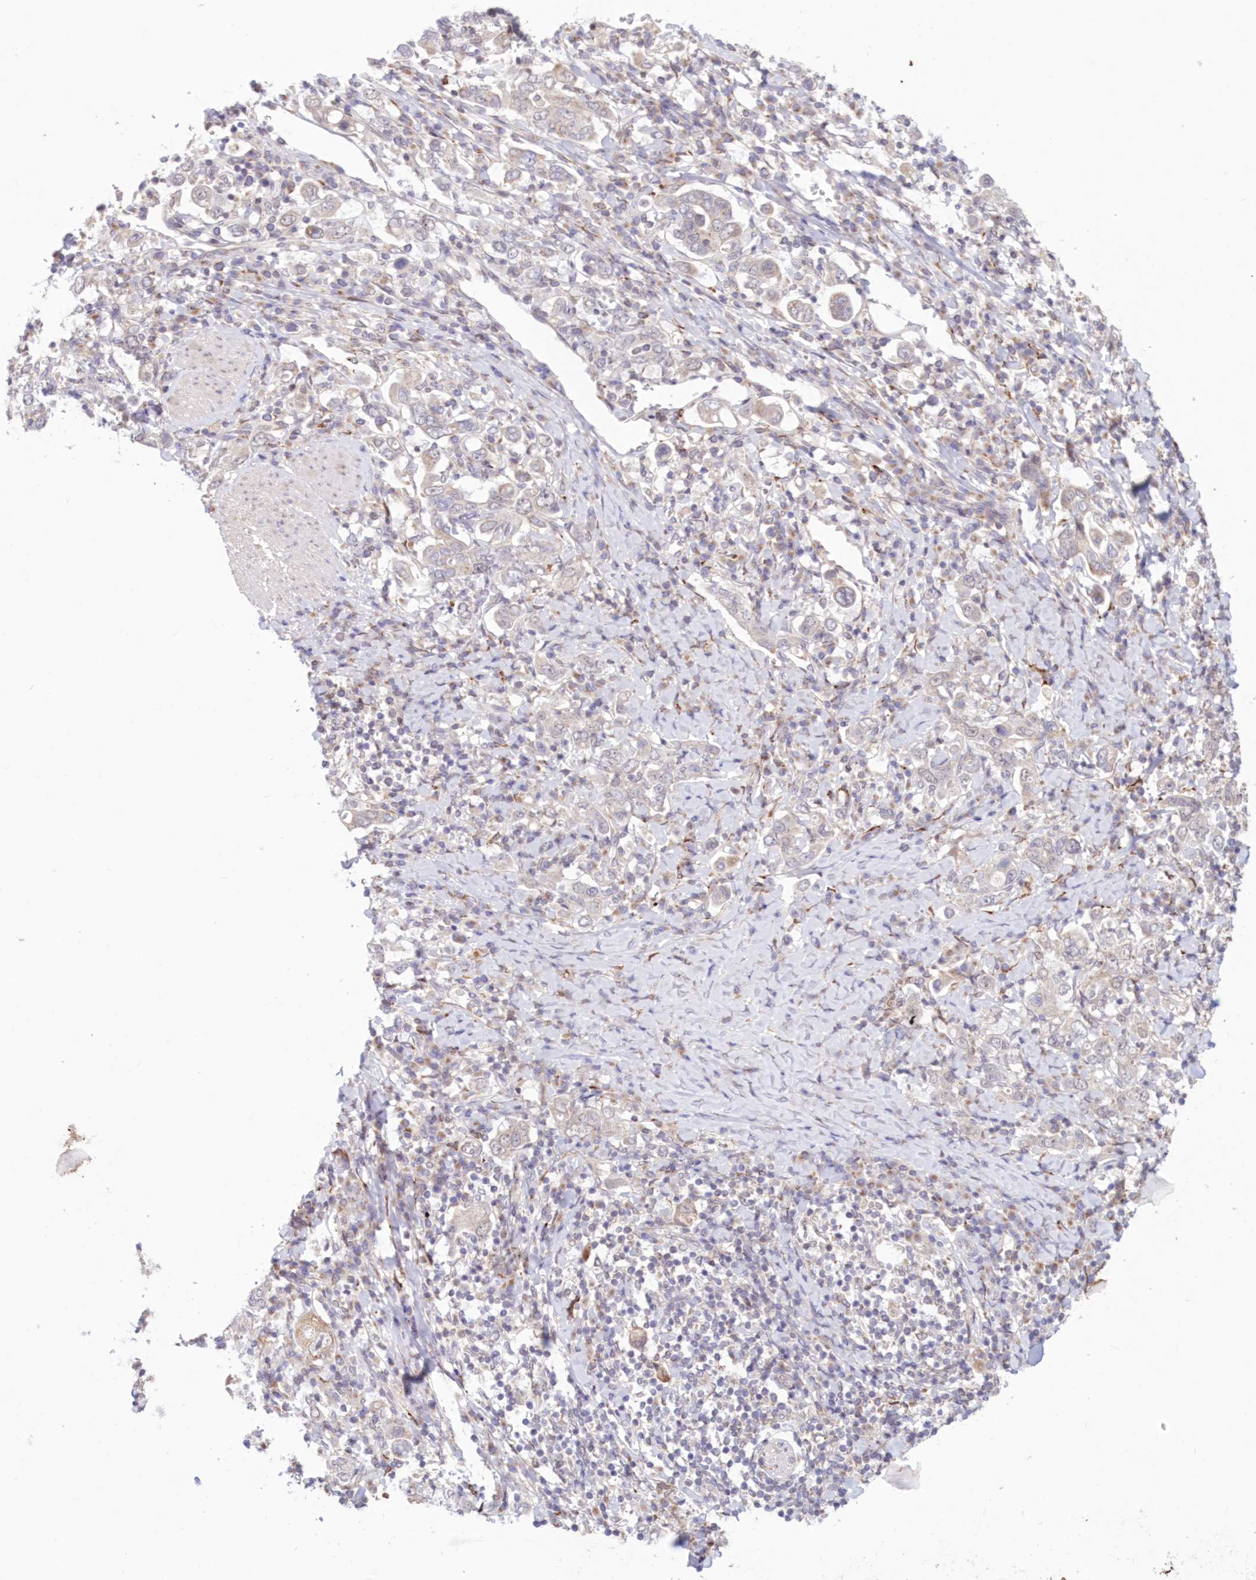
{"staining": {"intensity": "negative", "quantity": "none", "location": "none"}, "tissue": "stomach cancer", "cell_type": "Tumor cells", "image_type": "cancer", "snomed": [{"axis": "morphology", "description": "Adenocarcinoma, NOS"}, {"axis": "topography", "description": "Stomach, upper"}], "caption": "Tumor cells show no significant protein expression in adenocarcinoma (stomach).", "gene": "PCYOX1L", "patient": {"sex": "male", "age": 62}}